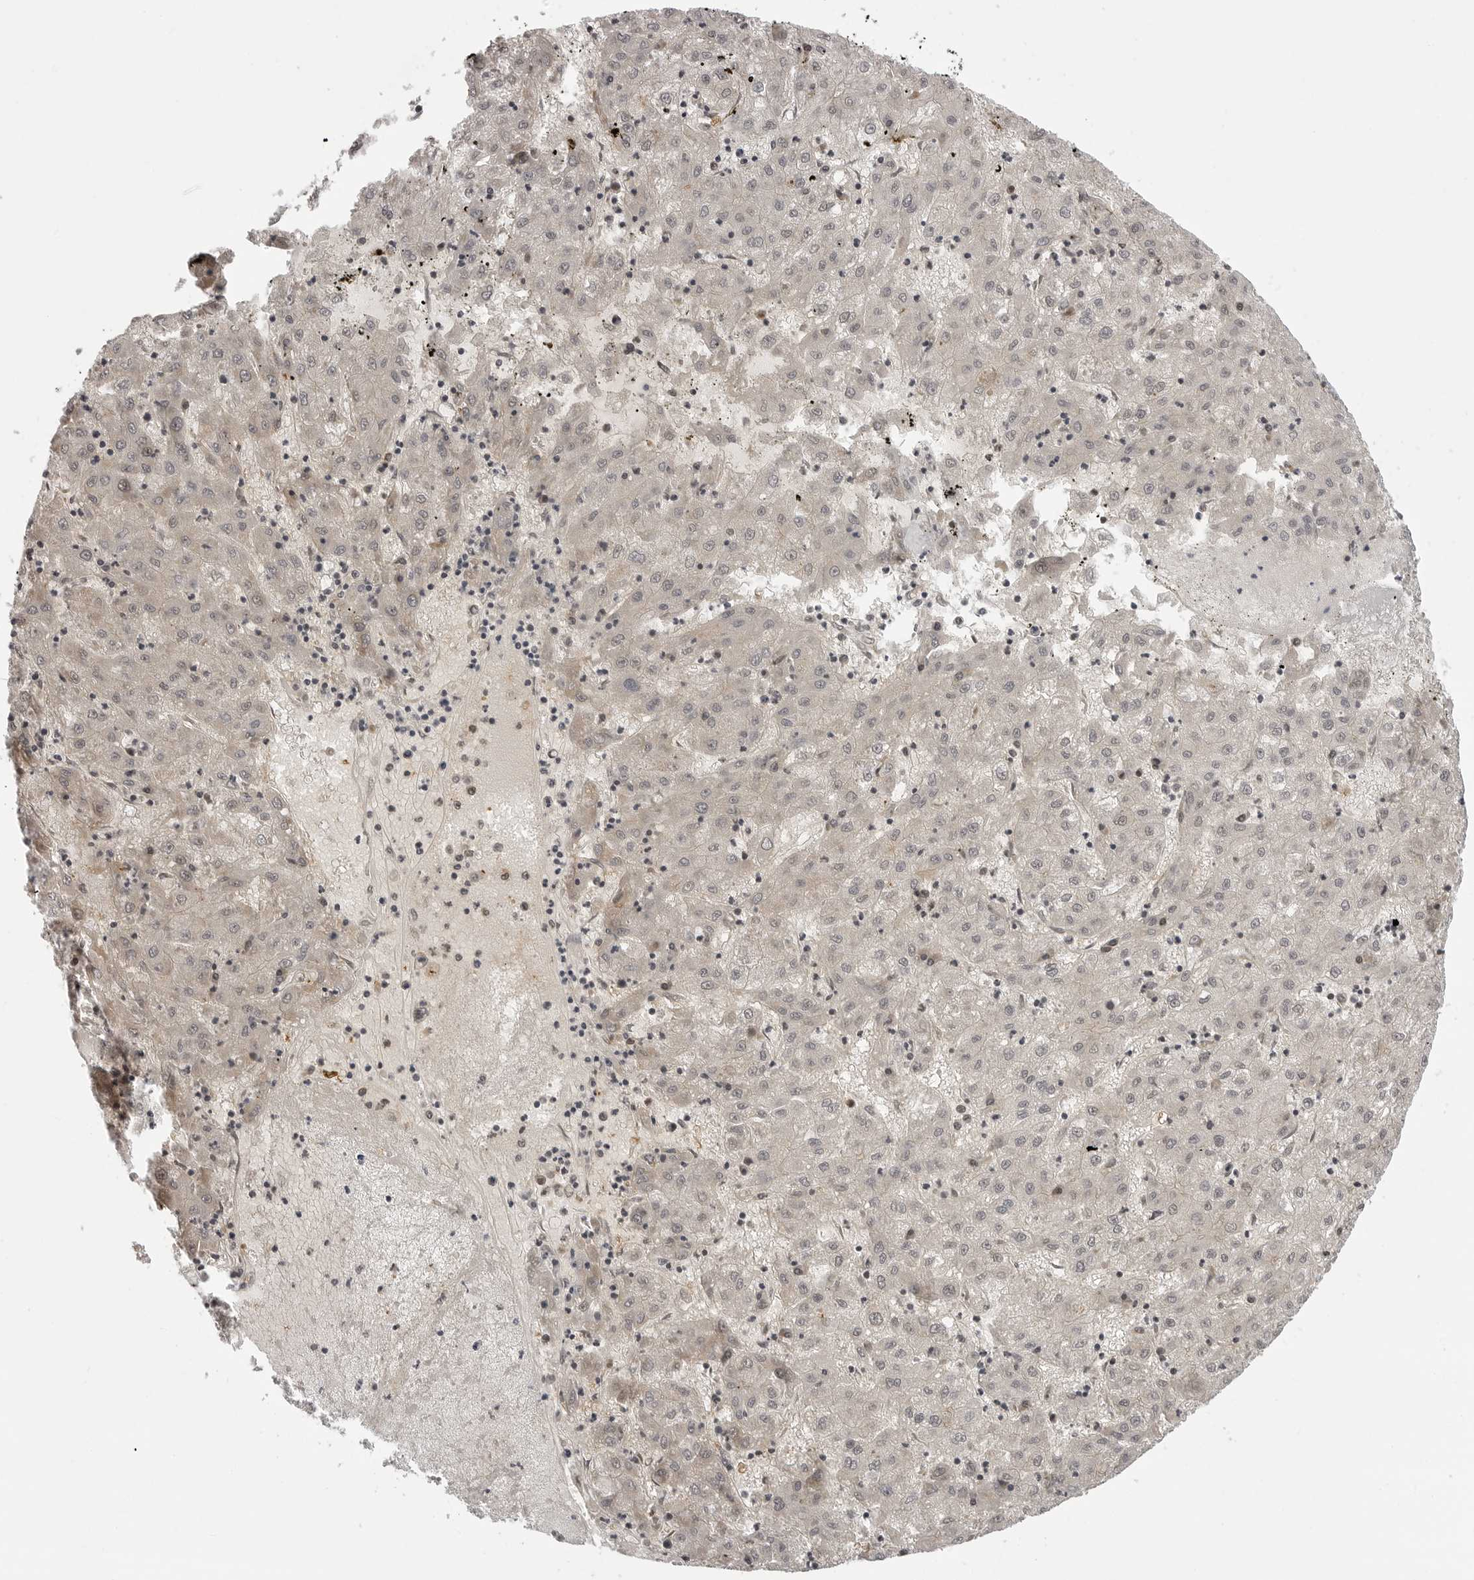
{"staining": {"intensity": "weak", "quantity": "<25%", "location": "cytoplasmic/membranous,nuclear"}, "tissue": "liver cancer", "cell_type": "Tumor cells", "image_type": "cancer", "snomed": [{"axis": "morphology", "description": "Carcinoma, Hepatocellular, NOS"}, {"axis": "topography", "description": "Liver"}], "caption": "Micrograph shows no protein staining in tumor cells of liver cancer (hepatocellular carcinoma) tissue.", "gene": "PHF3", "patient": {"sex": "male", "age": 72}}